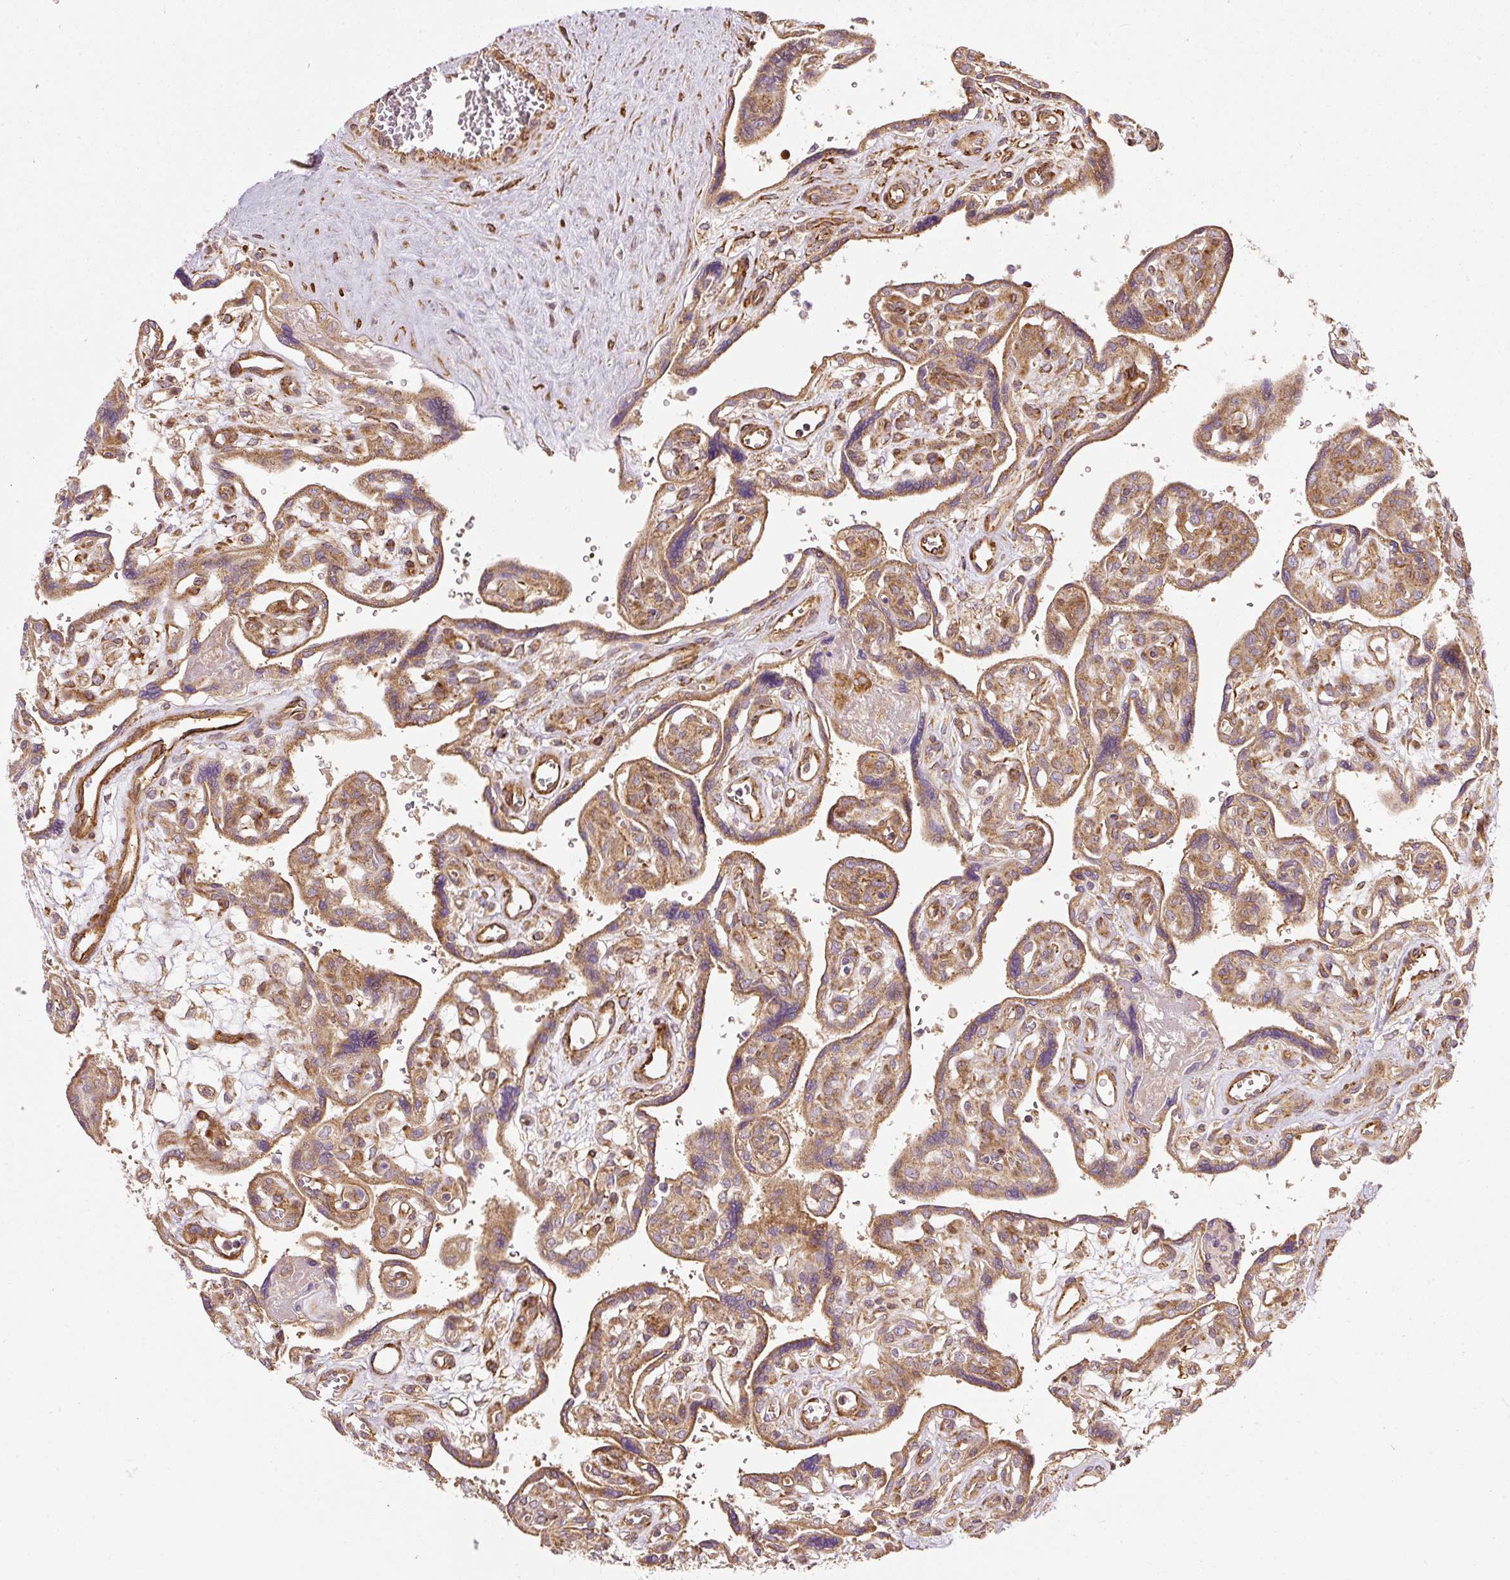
{"staining": {"intensity": "moderate", "quantity": ">75%", "location": "cytoplasmic/membranous"}, "tissue": "placenta", "cell_type": "Trophoblastic cells", "image_type": "normal", "snomed": [{"axis": "morphology", "description": "Normal tissue, NOS"}, {"axis": "topography", "description": "Placenta"}], "caption": "High-magnification brightfield microscopy of normal placenta stained with DAB (3,3'-diaminobenzidine) (brown) and counterstained with hematoxylin (blue). trophoblastic cells exhibit moderate cytoplasmic/membranous expression is identified in approximately>75% of cells. Nuclei are stained in blue.", "gene": "ISCU", "patient": {"sex": "female", "age": 39}}